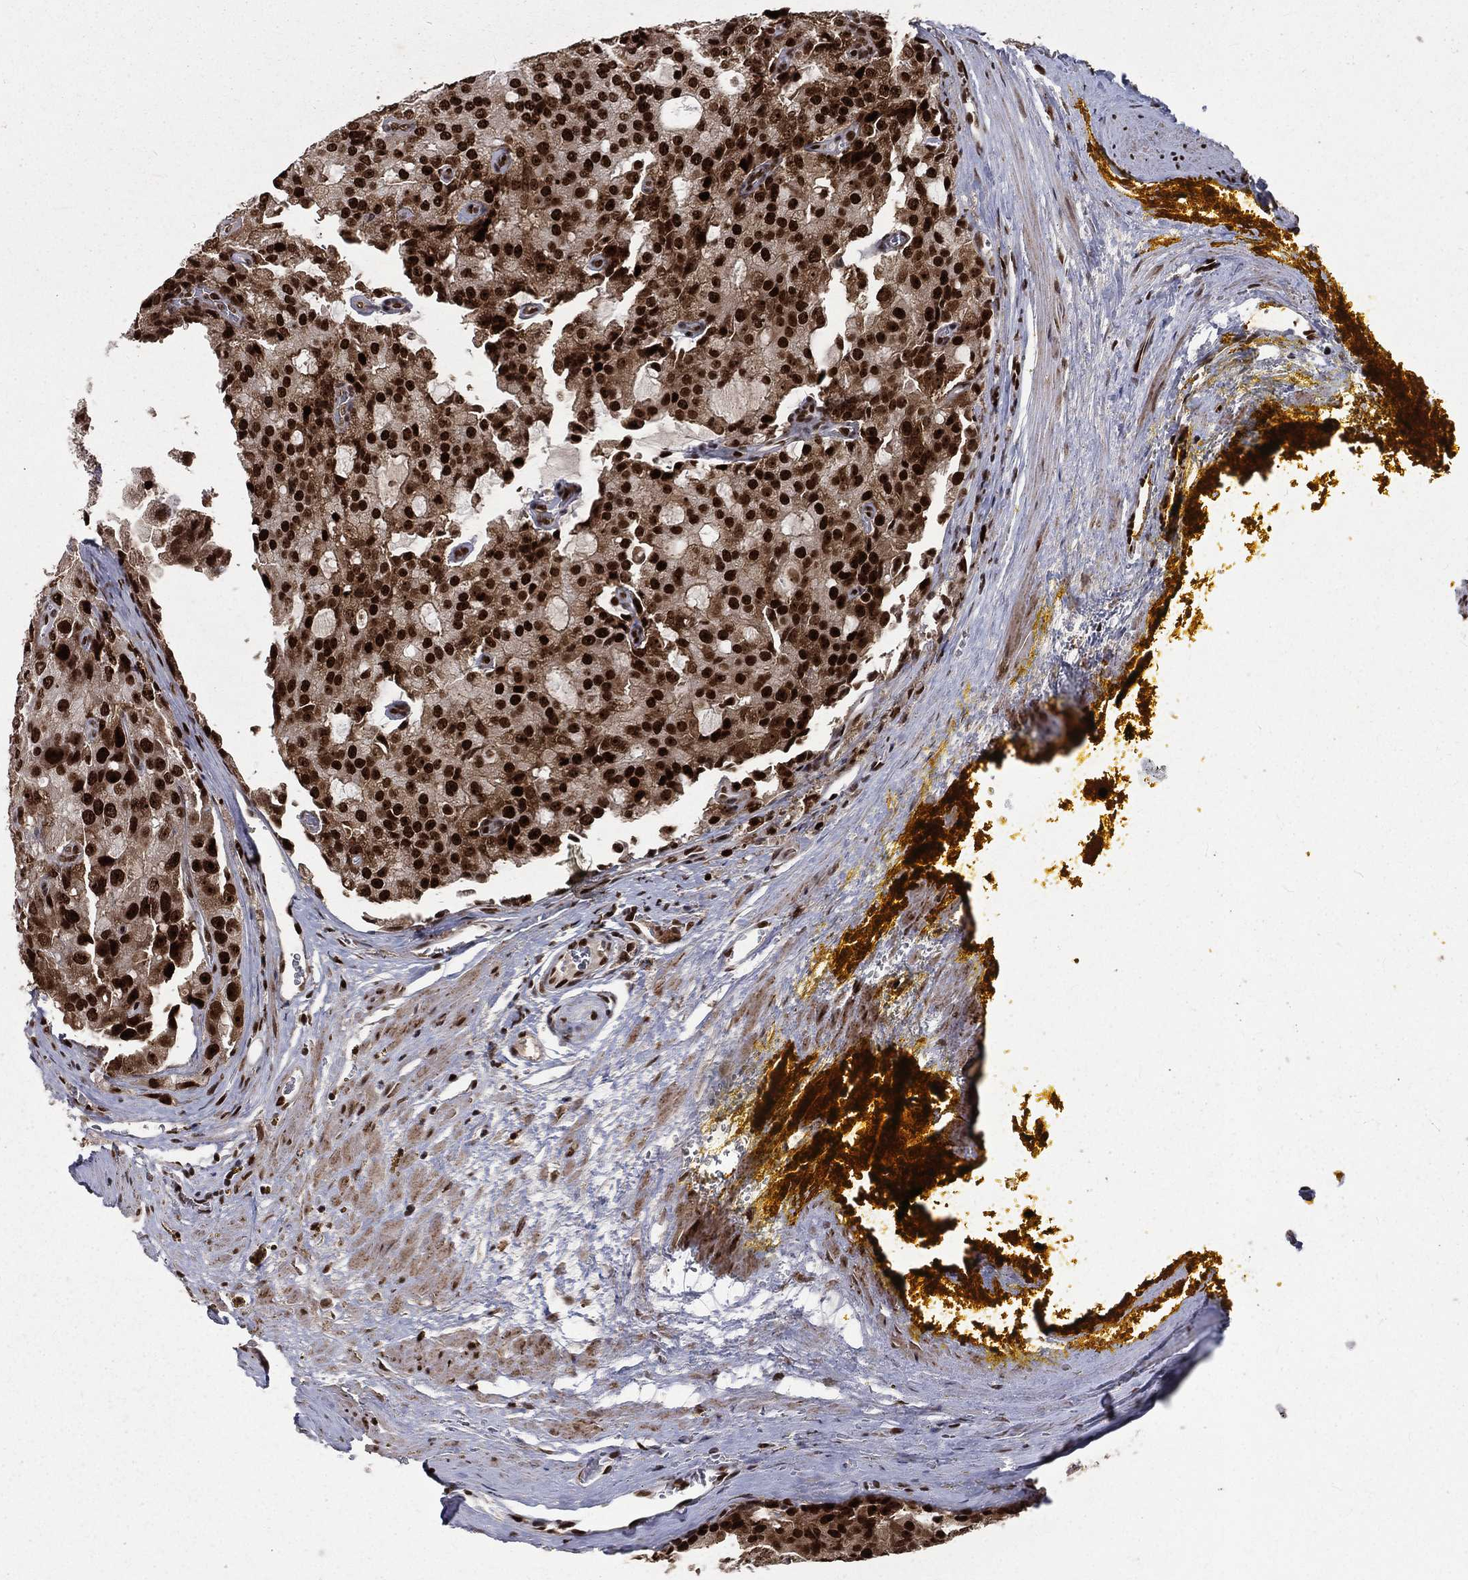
{"staining": {"intensity": "strong", "quantity": ">75%", "location": "nuclear"}, "tissue": "prostate cancer", "cell_type": "Tumor cells", "image_type": "cancer", "snomed": [{"axis": "morphology", "description": "Adenocarcinoma, NOS"}, {"axis": "topography", "description": "Prostate and seminal vesicle, NOS"}, {"axis": "topography", "description": "Prostate"}], "caption": "The image reveals a brown stain indicating the presence of a protein in the nuclear of tumor cells in prostate adenocarcinoma.", "gene": "POLB", "patient": {"sex": "male", "age": 67}}